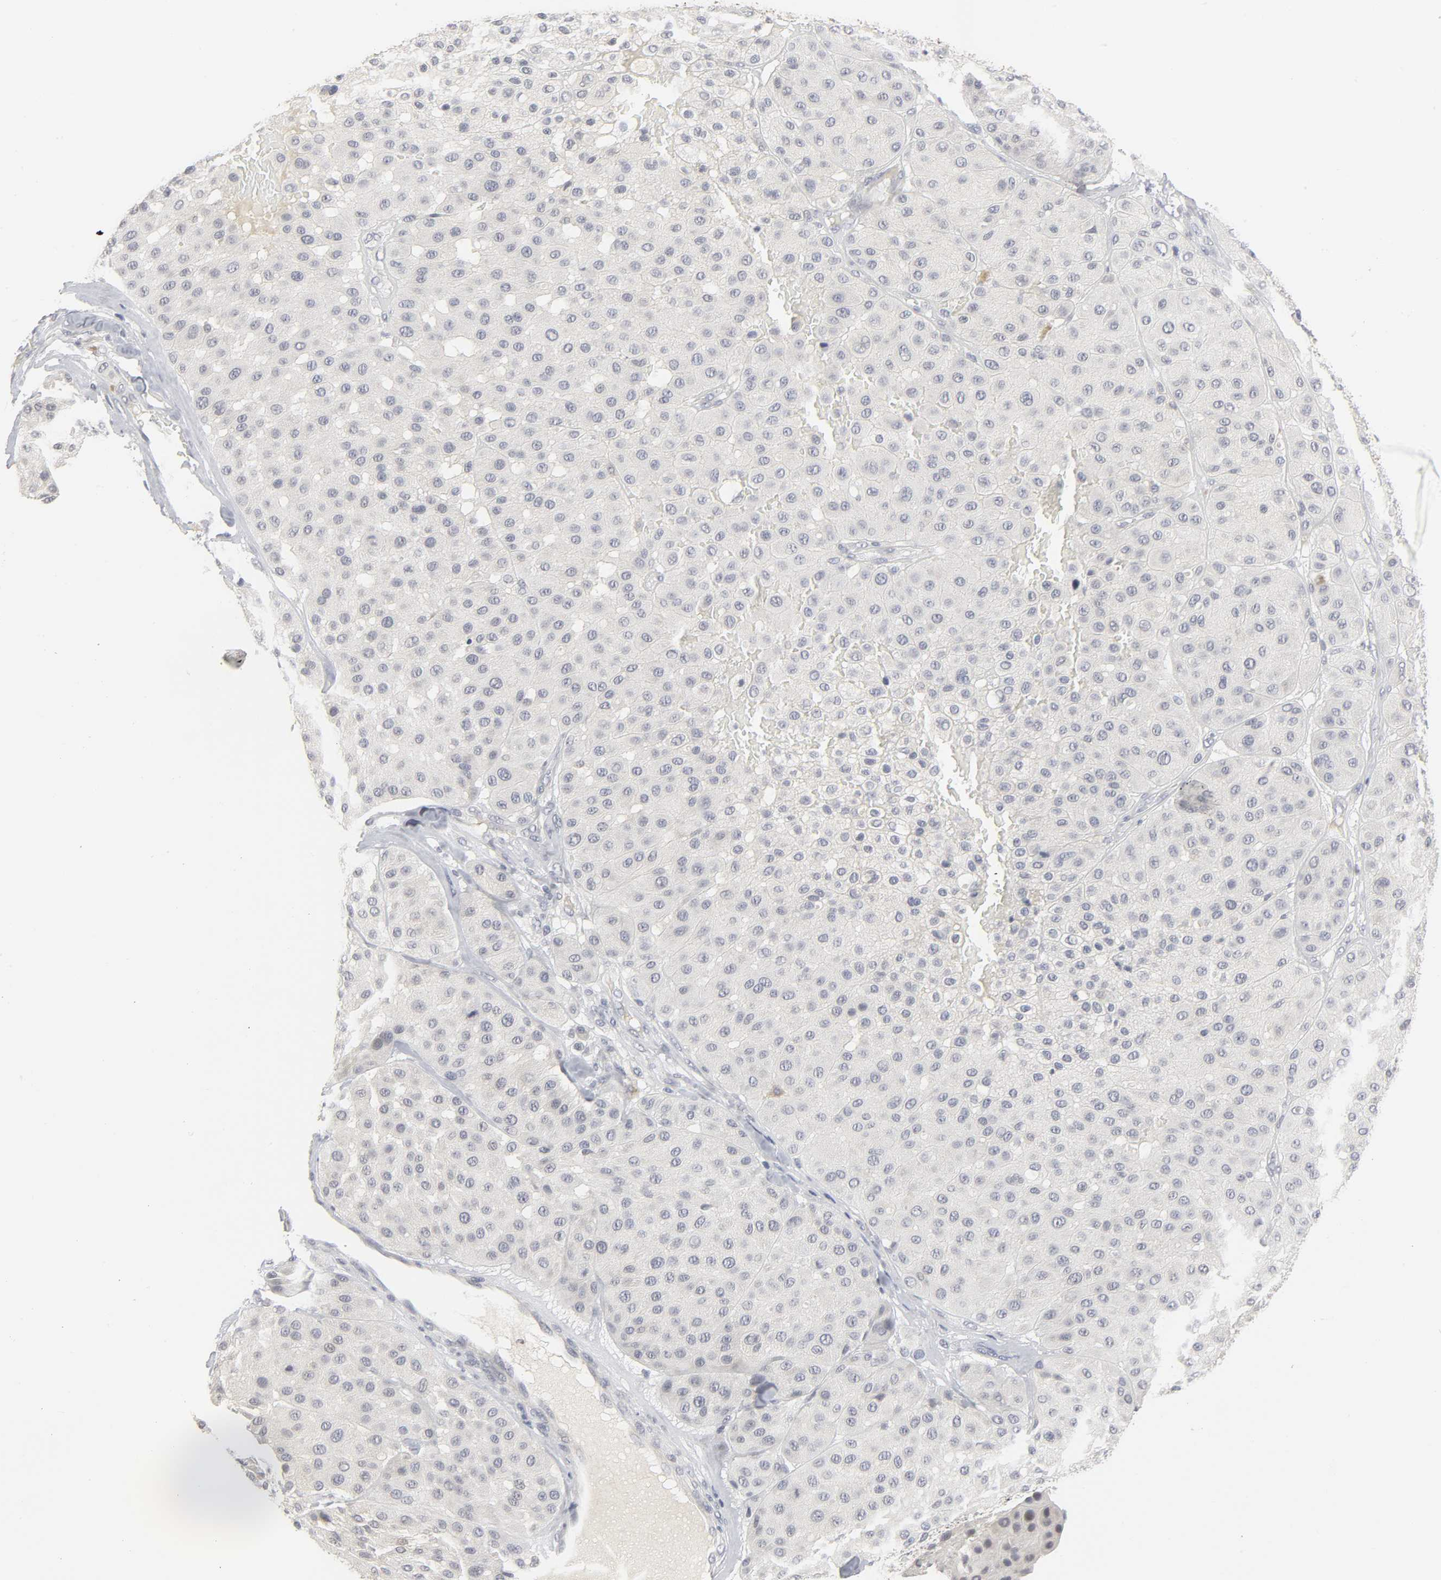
{"staining": {"intensity": "negative", "quantity": "none", "location": "none"}, "tissue": "melanoma", "cell_type": "Tumor cells", "image_type": "cancer", "snomed": [{"axis": "morphology", "description": "Normal tissue, NOS"}, {"axis": "morphology", "description": "Malignant melanoma, Metastatic site"}, {"axis": "topography", "description": "Skin"}], "caption": "Immunohistochemistry (IHC) of melanoma displays no positivity in tumor cells. Nuclei are stained in blue.", "gene": "TCAP", "patient": {"sex": "male", "age": 41}}